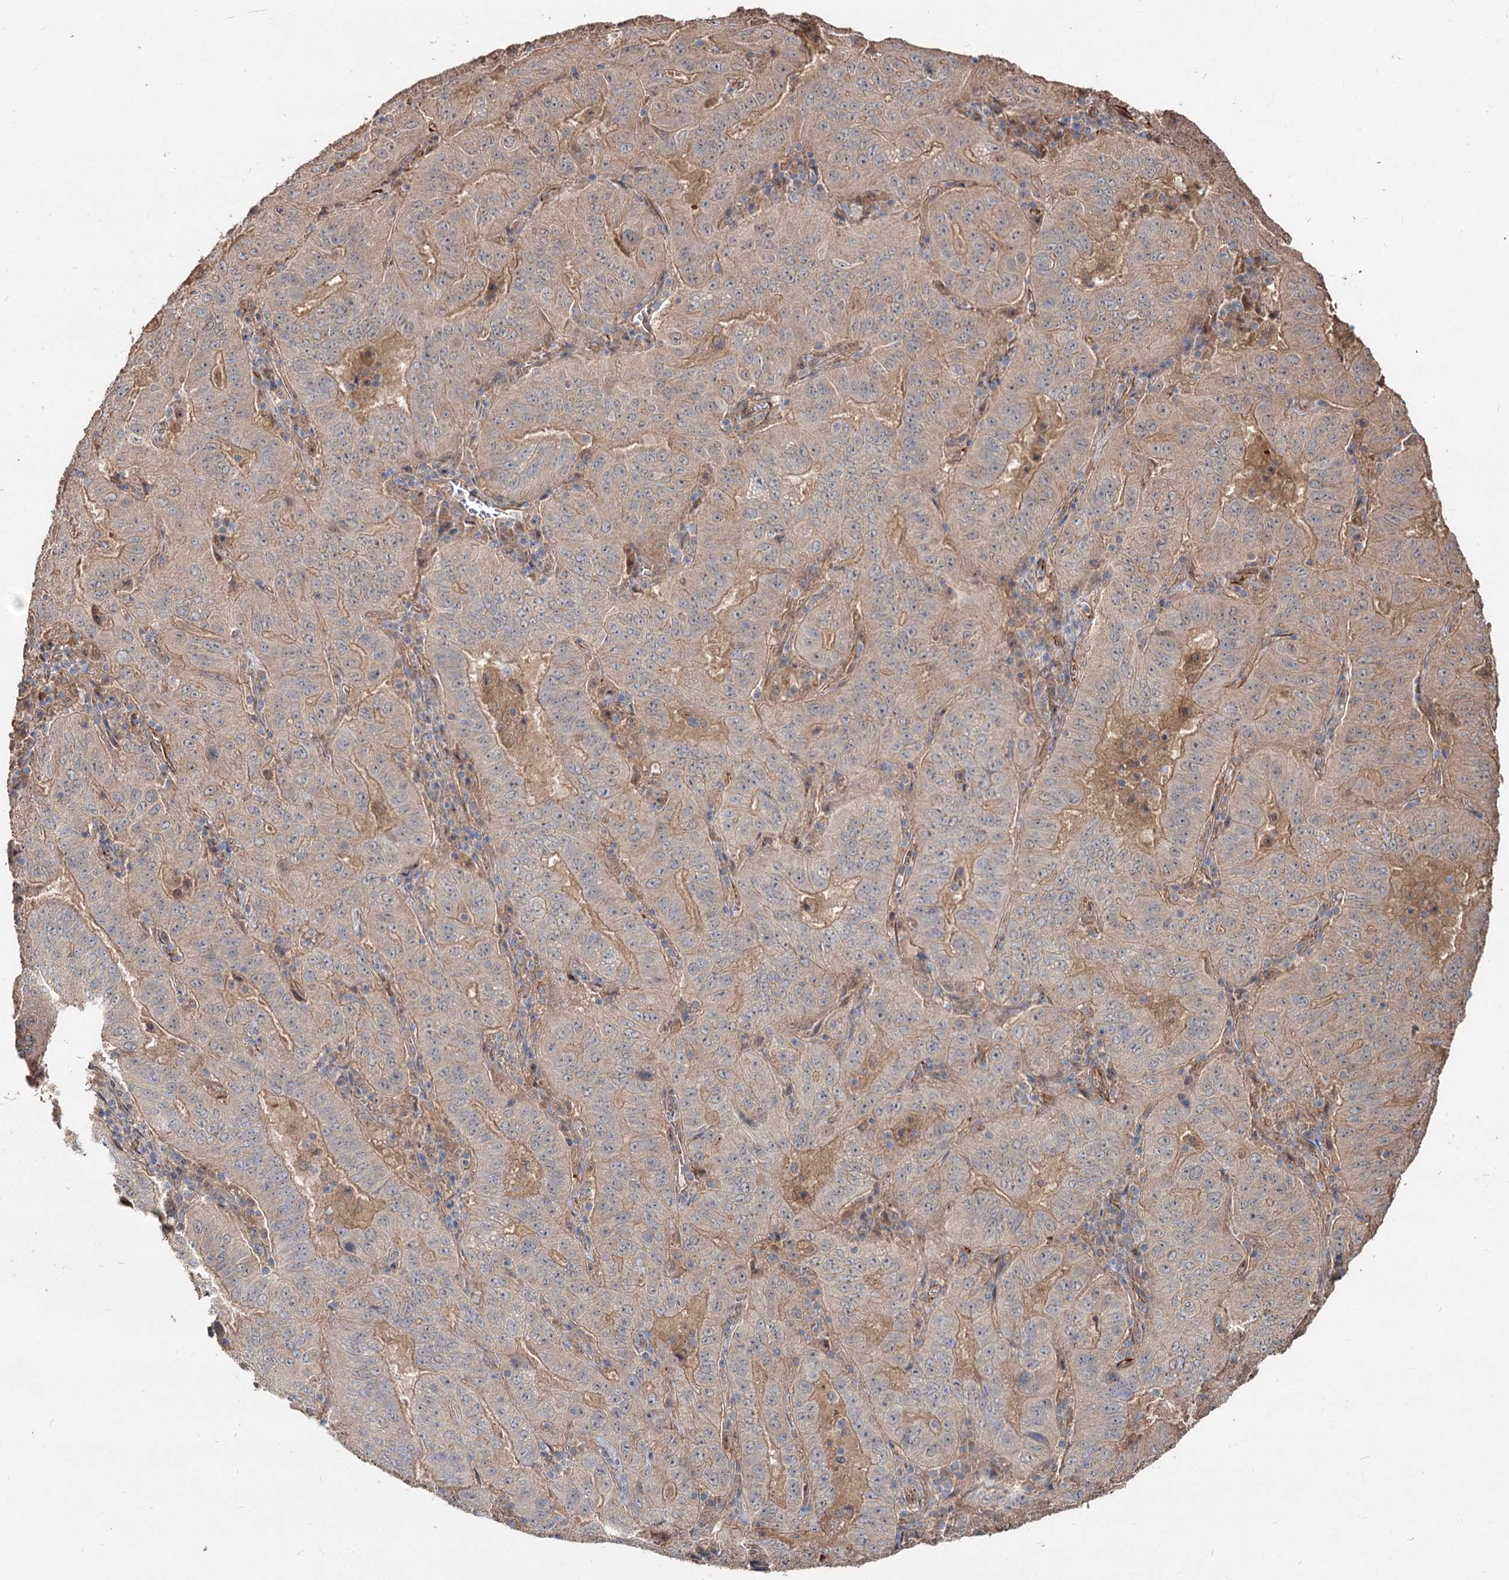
{"staining": {"intensity": "weak", "quantity": "25%-75%", "location": "cytoplasmic/membranous"}, "tissue": "pancreatic cancer", "cell_type": "Tumor cells", "image_type": "cancer", "snomed": [{"axis": "morphology", "description": "Adenocarcinoma, NOS"}, {"axis": "topography", "description": "Pancreas"}], "caption": "Weak cytoplasmic/membranous staining is identified in approximately 25%-75% of tumor cells in adenocarcinoma (pancreatic).", "gene": "SPART", "patient": {"sex": "male", "age": 63}}